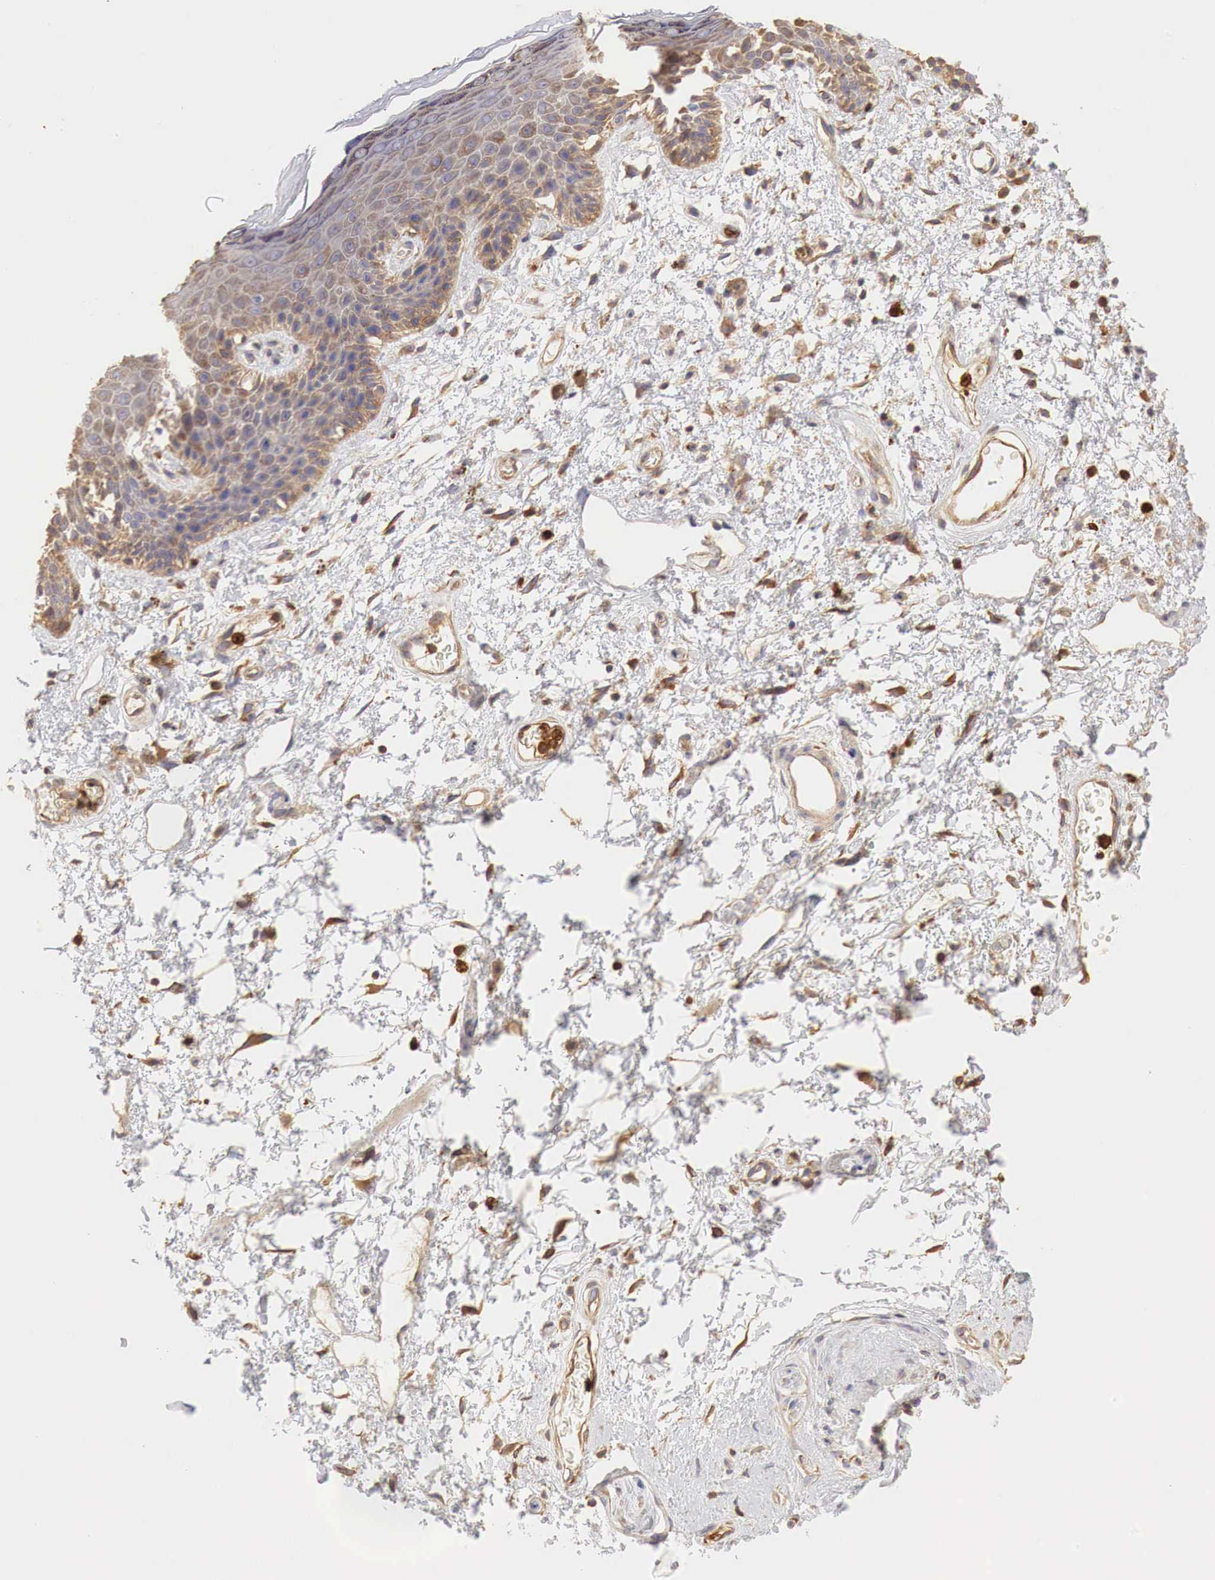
{"staining": {"intensity": "moderate", "quantity": "25%-75%", "location": "cytoplasmic/membranous"}, "tissue": "skin", "cell_type": "Epidermal cells", "image_type": "normal", "snomed": [{"axis": "morphology", "description": "Normal tissue, NOS"}, {"axis": "topography", "description": "Anal"}, {"axis": "topography", "description": "Peripheral nerve tissue"}], "caption": "Human skin stained for a protein (brown) reveals moderate cytoplasmic/membranous positive expression in about 25%-75% of epidermal cells.", "gene": "G6PD", "patient": {"sex": "female", "age": 46}}